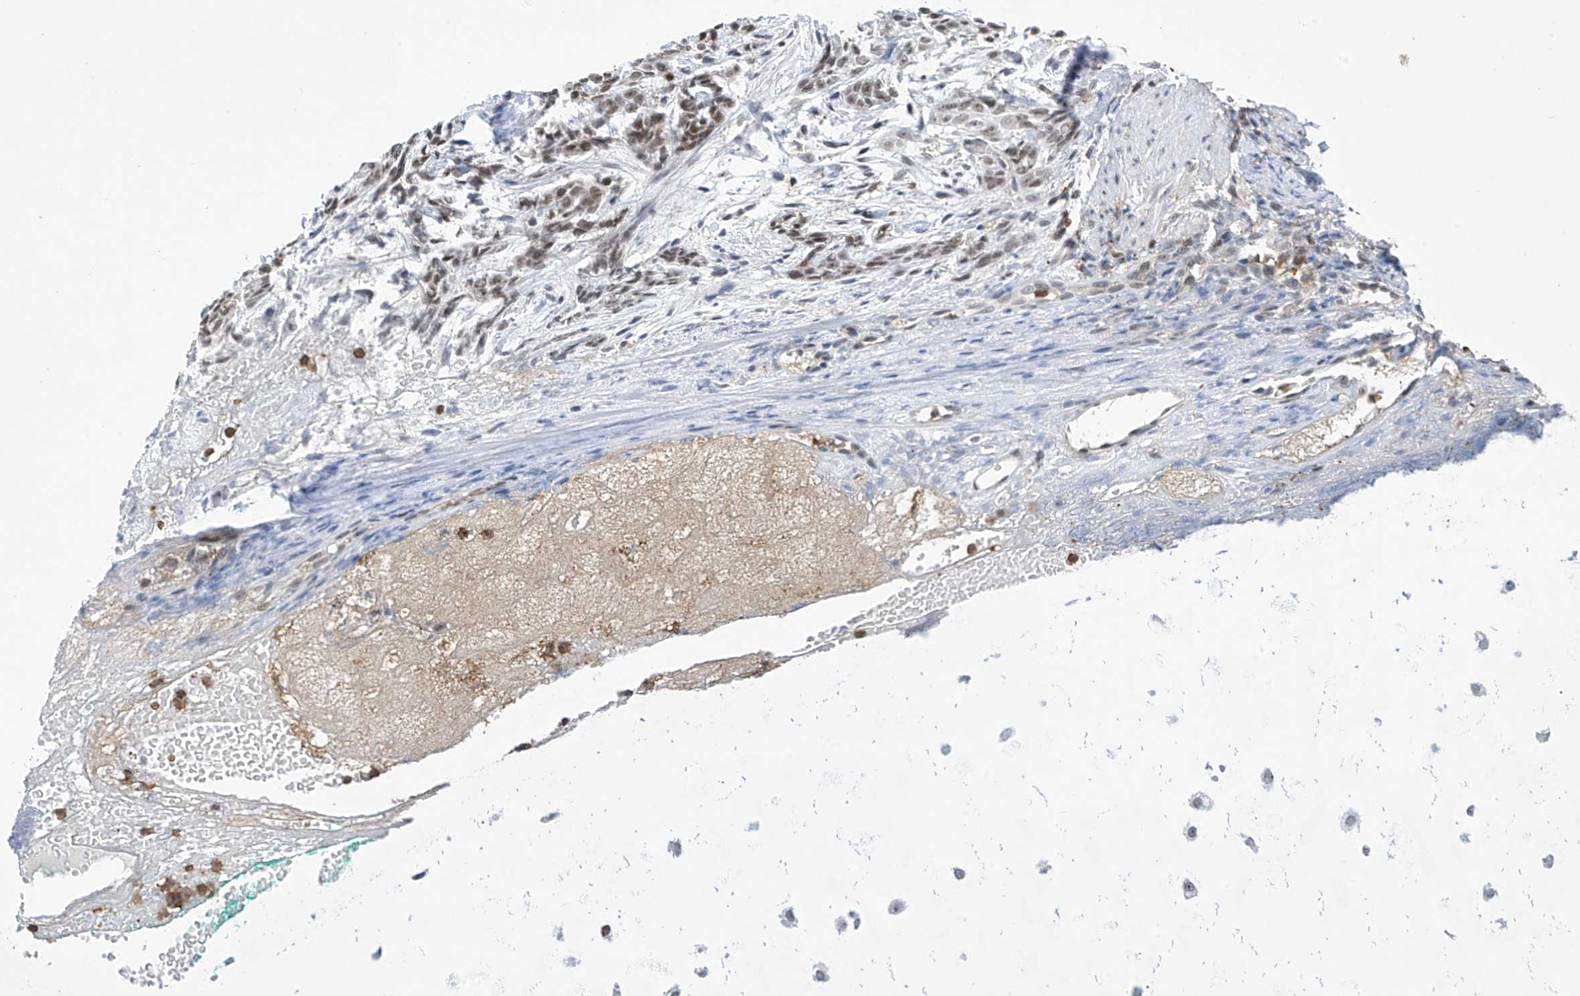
{"staining": {"intensity": "negative", "quantity": "none", "location": "none"}, "tissue": "adipose tissue", "cell_type": "Adipocytes", "image_type": "normal", "snomed": [{"axis": "morphology", "description": "Normal tissue, NOS"}, {"axis": "morphology", "description": "Basal cell carcinoma"}, {"axis": "topography", "description": "Cartilage tissue"}, {"axis": "topography", "description": "Nasopharynx"}, {"axis": "topography", "description": "Oral tissue"}], "caption": "Protein analysis of normal adipose tissue reveals no significant expression in adipocytes.", "gene": "MSL3", "patient": {"sex": "female", "age": 77}}